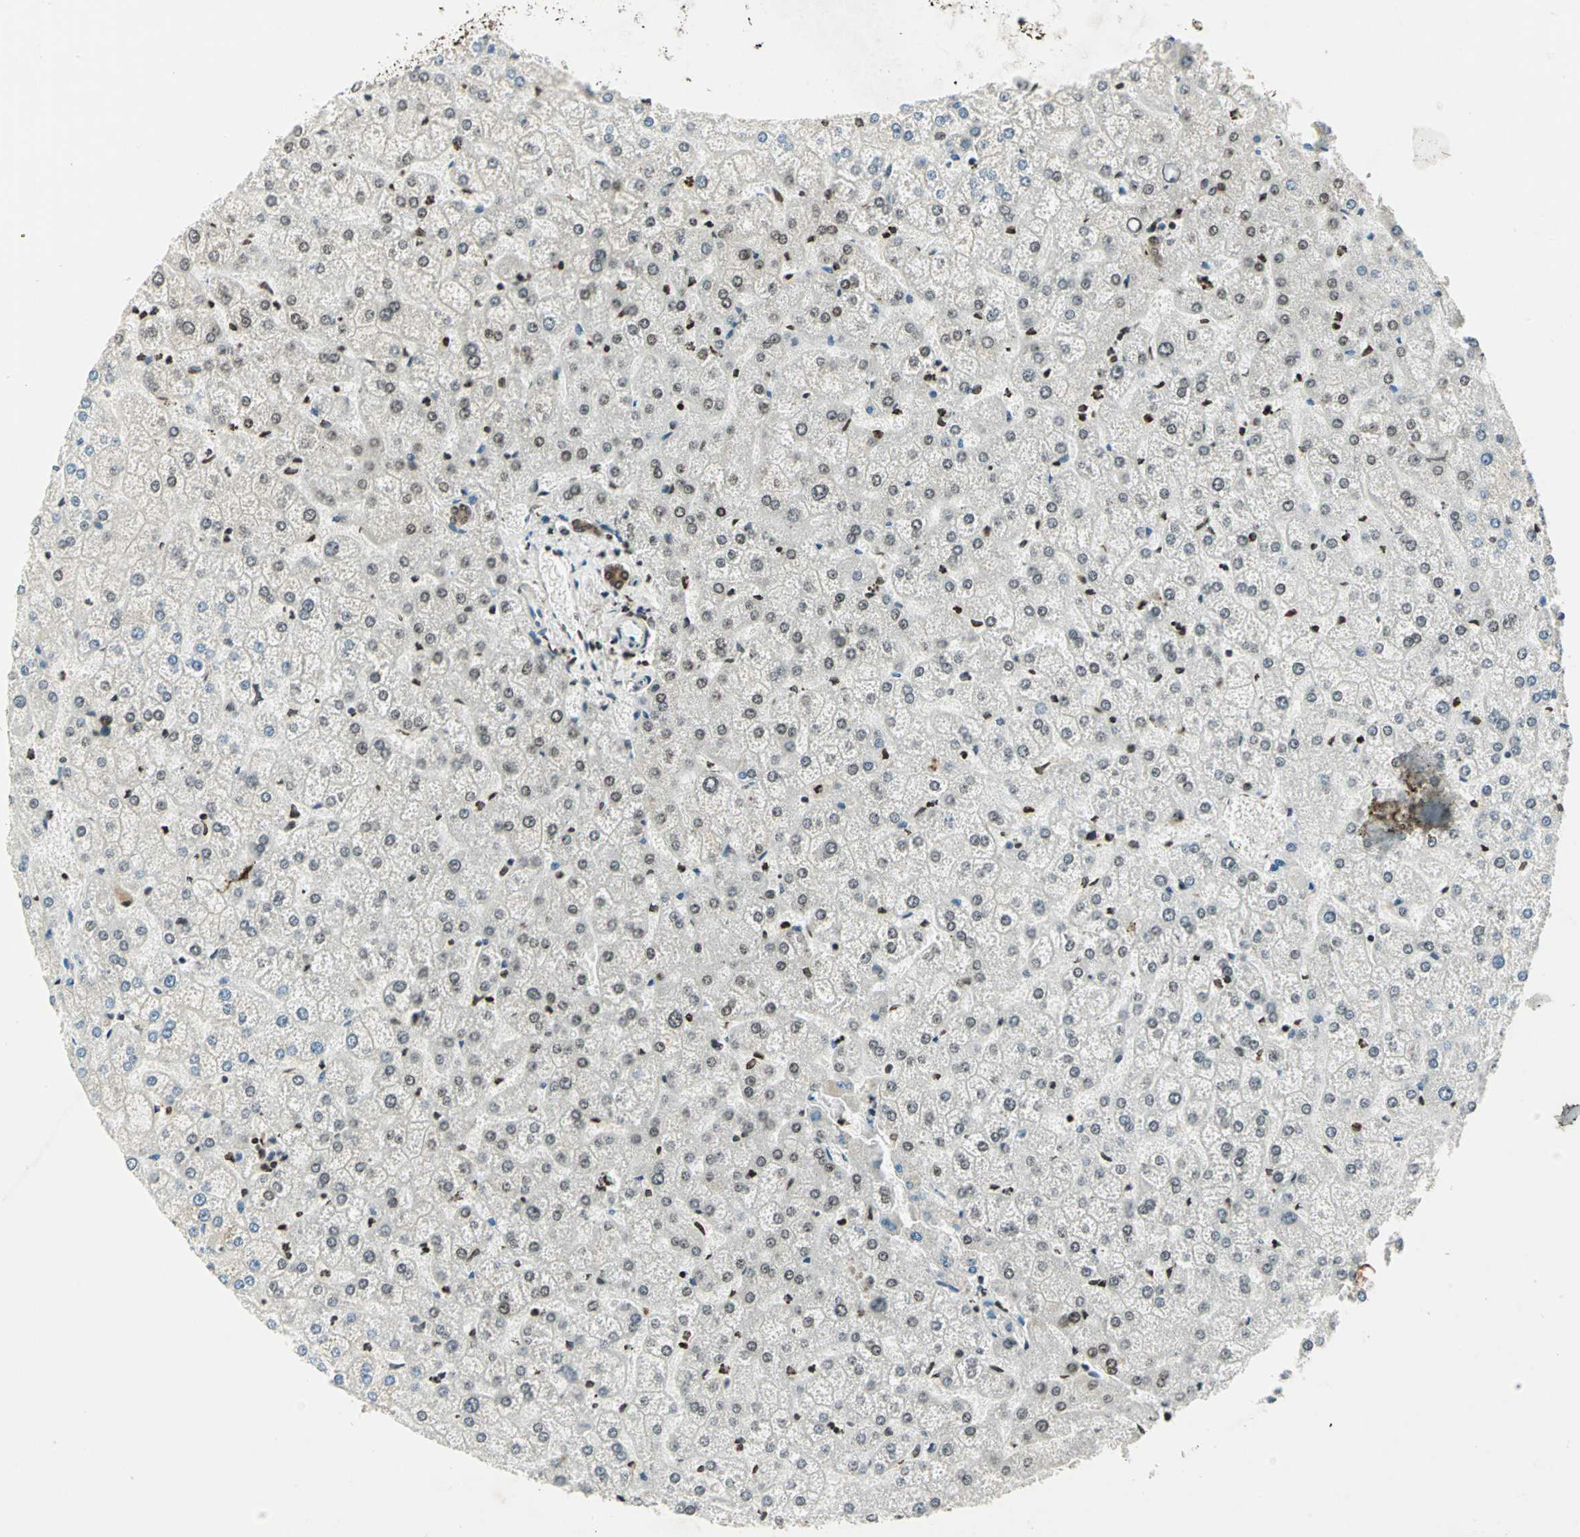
{"staining": {"intensity": "moderate", "quantity": ">75%", "location": "cytoplasmic/membranous"}, "tissue": "liver", "cell_type": "Cholangiocytes", "image_type": "normal", "snomed": [{"axis": "morphology", "description": "Normal tissue, NOS"}, {"axis": "topography", "description": "Liver"}], "caption": "Immunohistochemistry (IHC) (DAB (3,3'-diaminobenzidine)) staining of benign human liver displays moderate cytoplasmic/membranous protein expression in about >75% of cholangiocytes.", "gene": "LGALS3", "patient": {"sex": "female", "age": 32}}